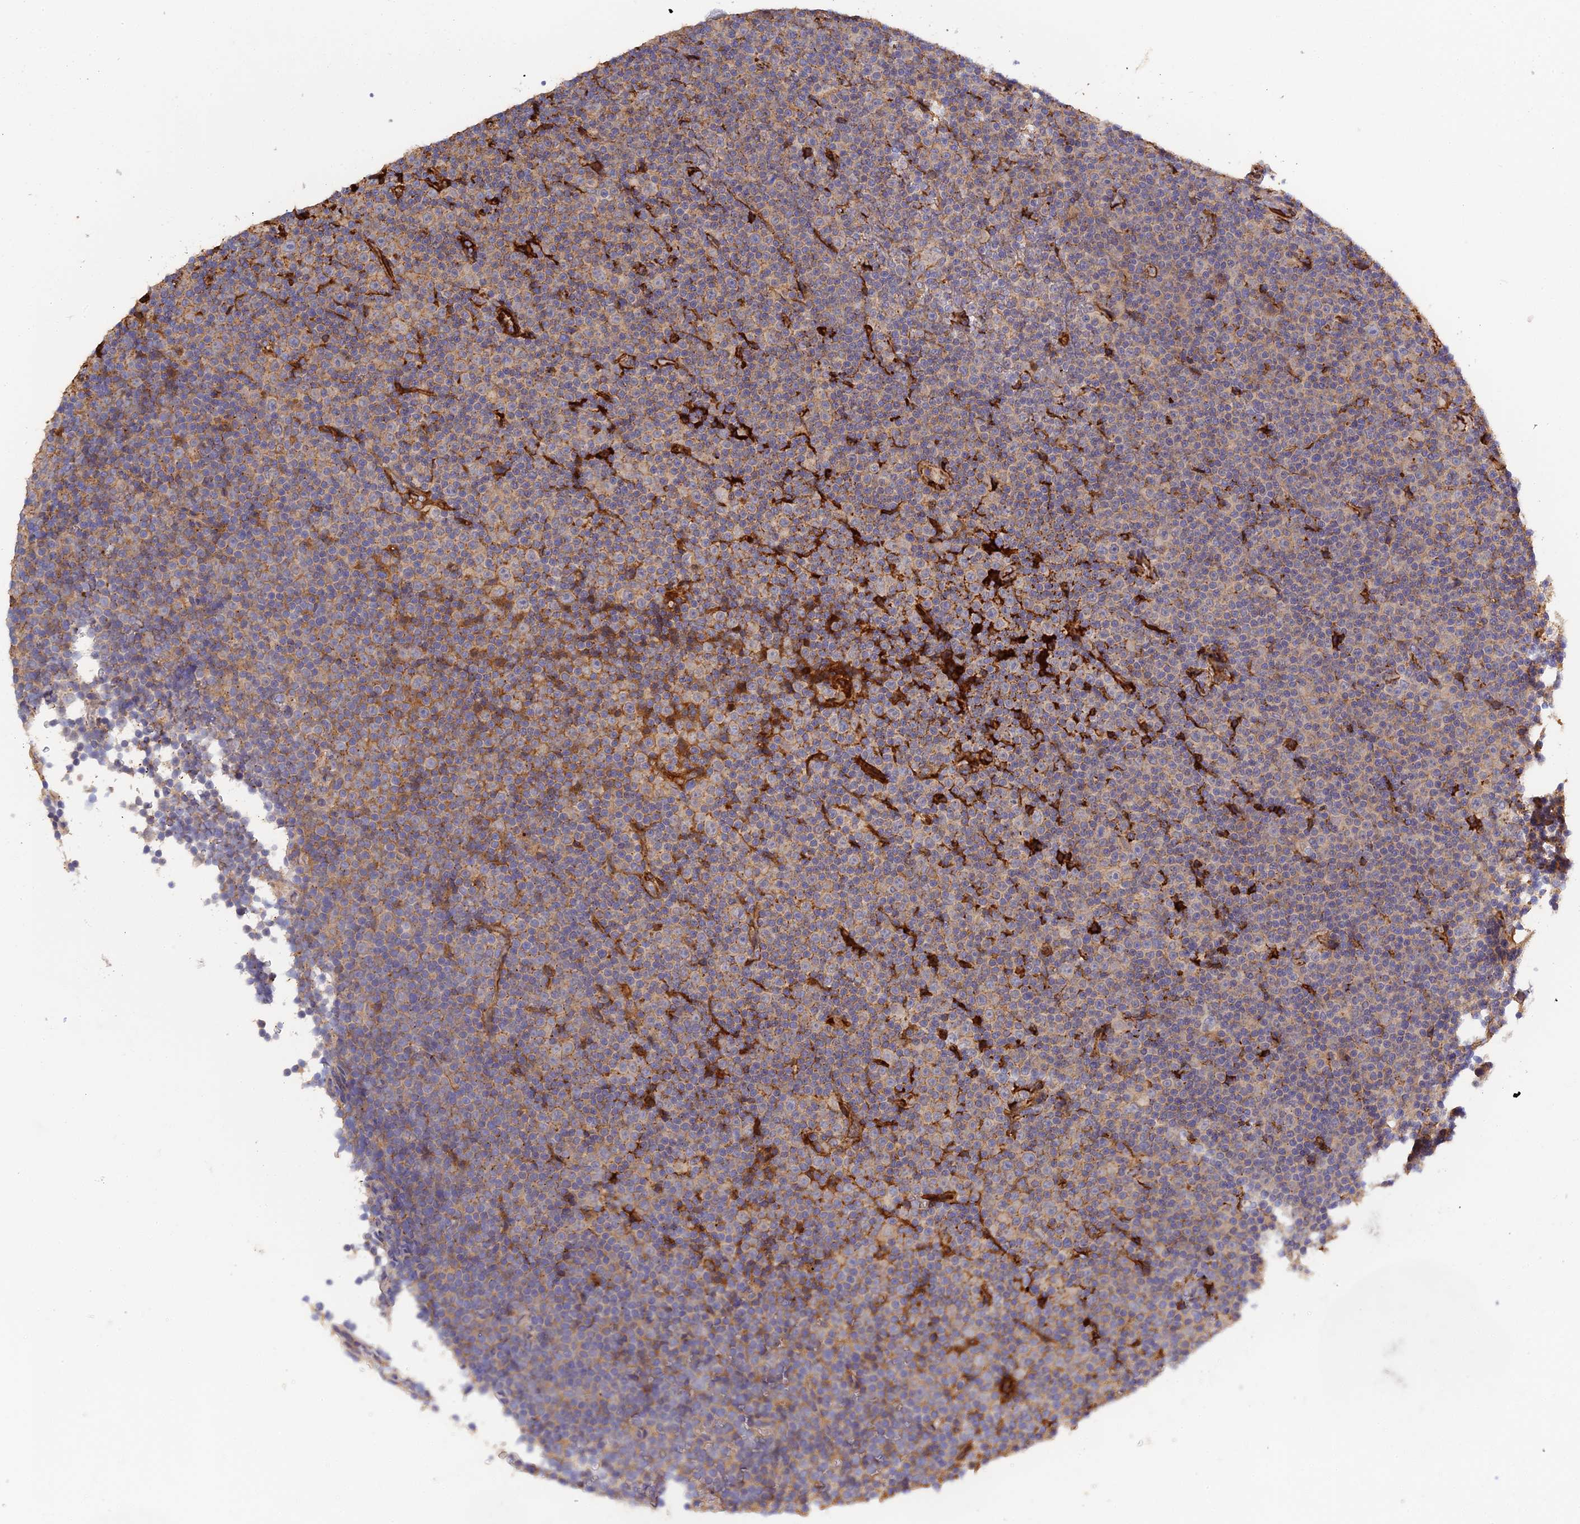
{"staining": {"intensity": "moderate", "quantity": "<25%", "location": "cytoplasmic/membranous"}, "tissue": "lymphoma", "cell_type": "Tumor cells", "image_type": "cancer", "snomed": [{"axis": "morphology", "description": "Malignant lymphoma, non-Hodgkin's type, Low grade"}, {"axis": "topography", "description": "Lymph node"}], "caption": "An immunohistochemistry photomicrograph of neoplastic tissue is shown. Protein staining in brown shows moderate cytoplasmic/membranous positivity in lymphoma within tumor cells.", "gene": "PZP", "patient": {"sex": "female", "age": 67}}